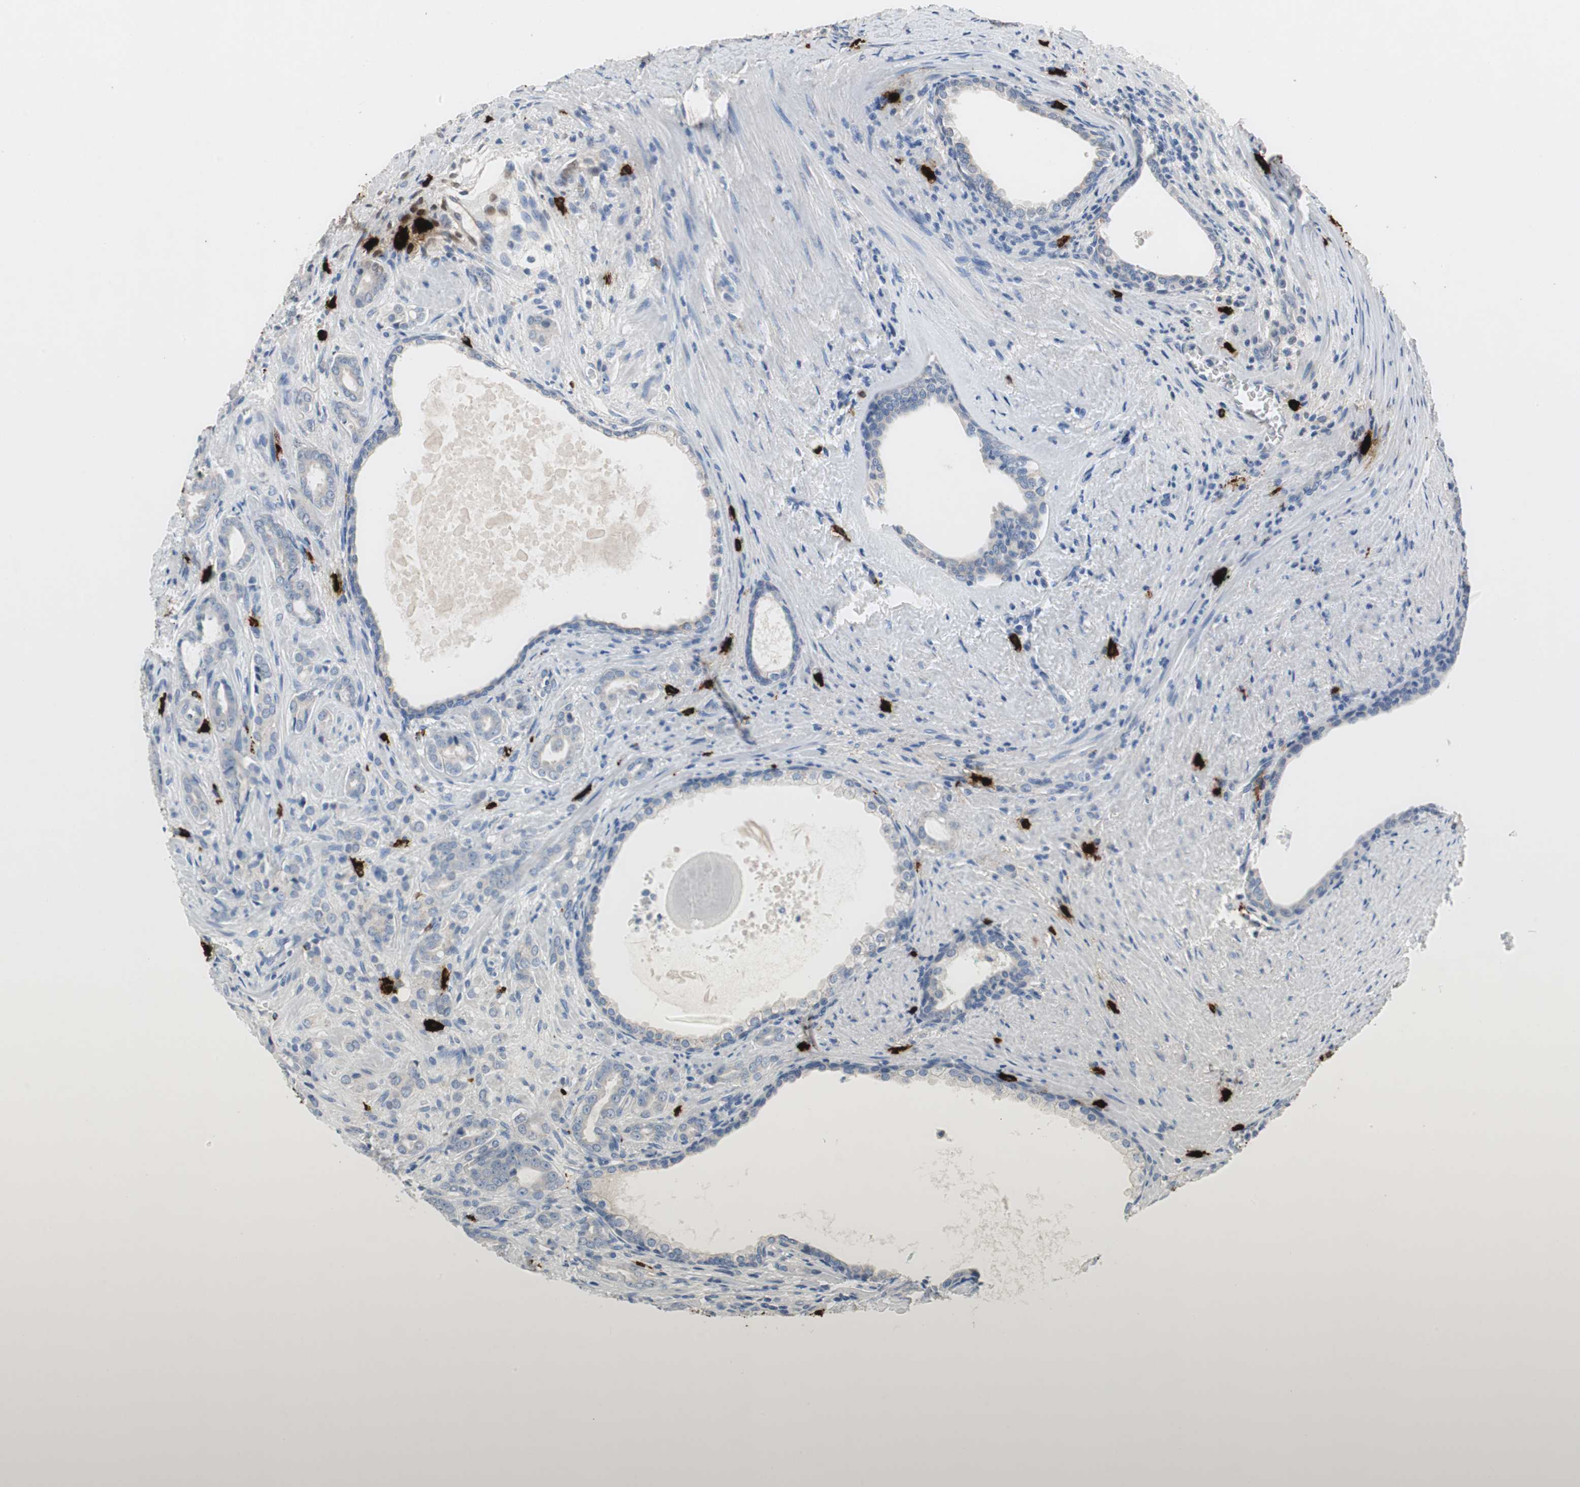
{"staining": {"intensity": "negative", "quantity": "none", "location": "none"}, "tissue": "prostate cancer", "cell_type": "Tumor cells", "image_type": "cancer", "snomed": [{"axis": "morphology", "description": "Adenocarcinoma, High grade"}, {"axis": "topography", "description": "Prostate"}], "caption": "This is an IHC micrograph of human prostate cancer. There is no staining in tumor cells.", "gene": "CPA3", "patient": {"sex": "male", "age": 64}}